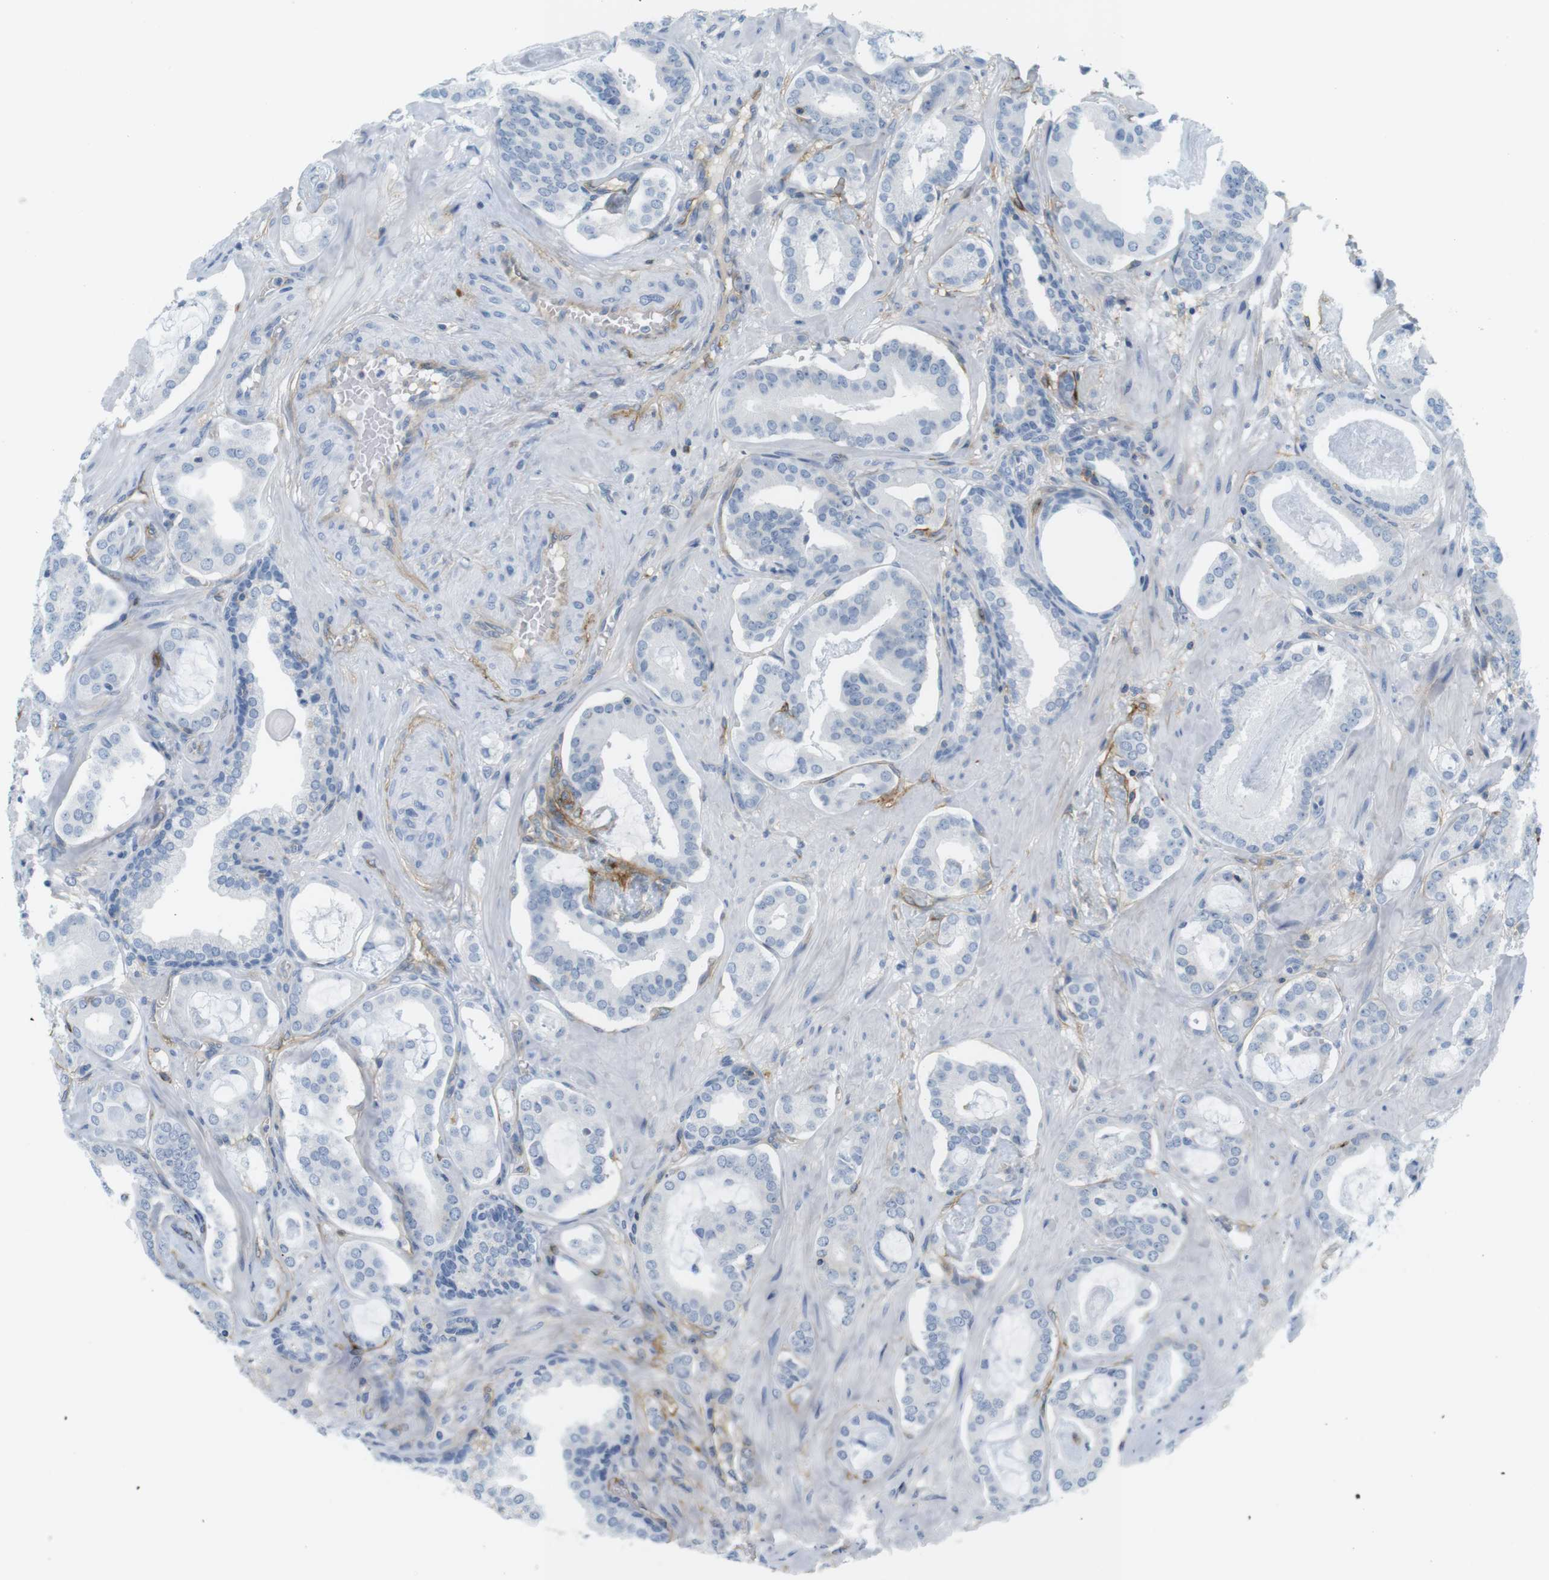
{"staining": {"intensity": "negative", "quantity": "none", "location": "none"}, "tissue": "prostate cancer", "cell_type": "Tumor cells", "image_type": "cancer", "snomed": [{"axis": "morphology", "description": "Adenocarcinoma, Low grade"}, {"axis": "topography", "description": "Prostate"}], "caption": "Tumor cells show no significant protein expression in prostate cancer. (DAB immunohistochemistry (IHC) with hematoxylin counter stain).", "gene": "F2R", "patient": {"sex": "male", "age": 53}}